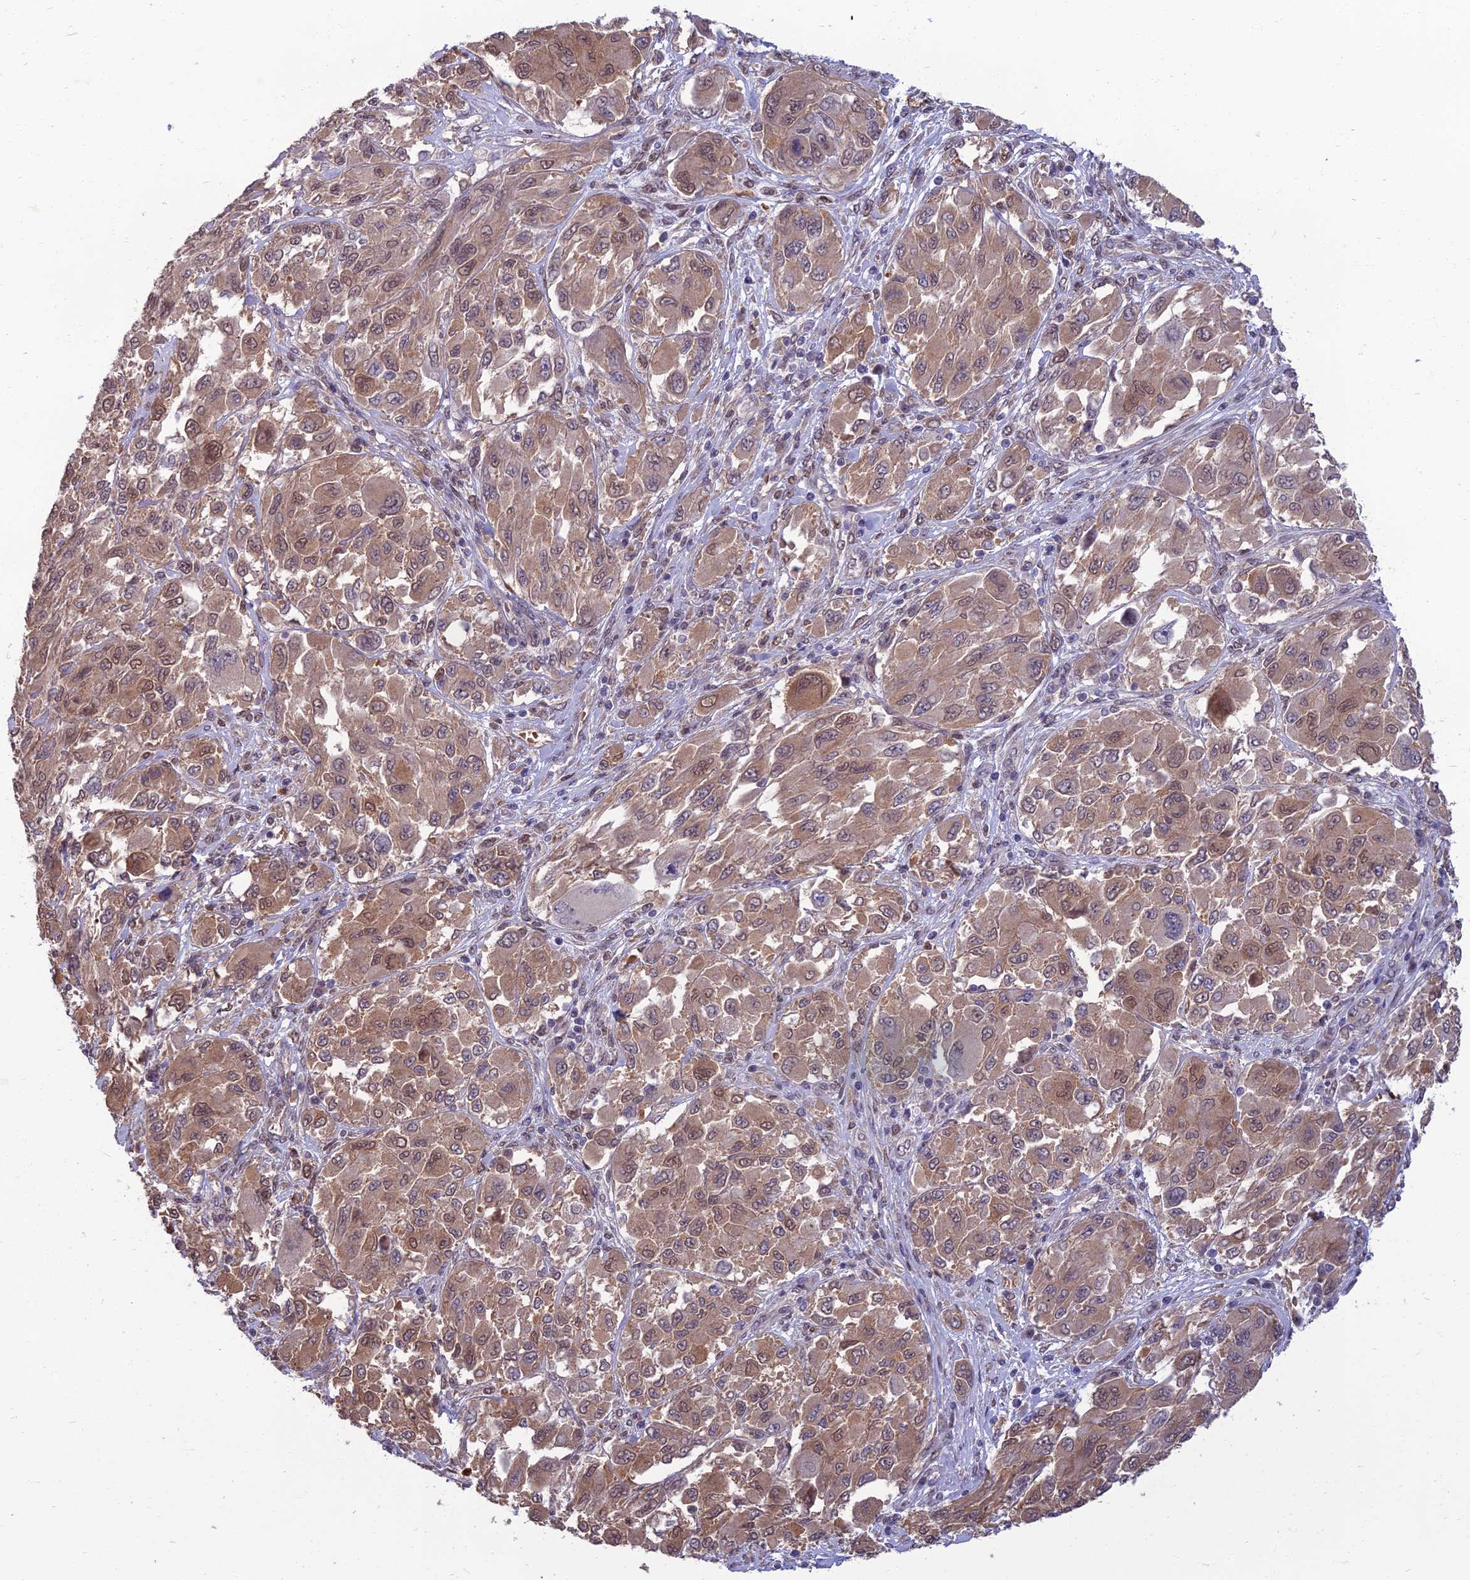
{"staining": {"intensity": "moderate", "quantity": "25%-75%", "location": "cytoplasmic/membranous,nuclear"}, "tissue": "melanoma", "cell_type": "Tumor cells", "image_type": "cancer", "snomed": [{"axis": "morphology", "description": "Malignant melanoma, NOS"}, {"axis": "topography", "description": "Skin"}], "caption": "Moderate cytoplasmic/membranous and nuclear expression for a protein is present in approximately 25%-75% of tumor cells of melanoma using immunohistochemistry (IHC).", "gene": "NR4A3", "patient": {"sex": "female", "age": 91}}